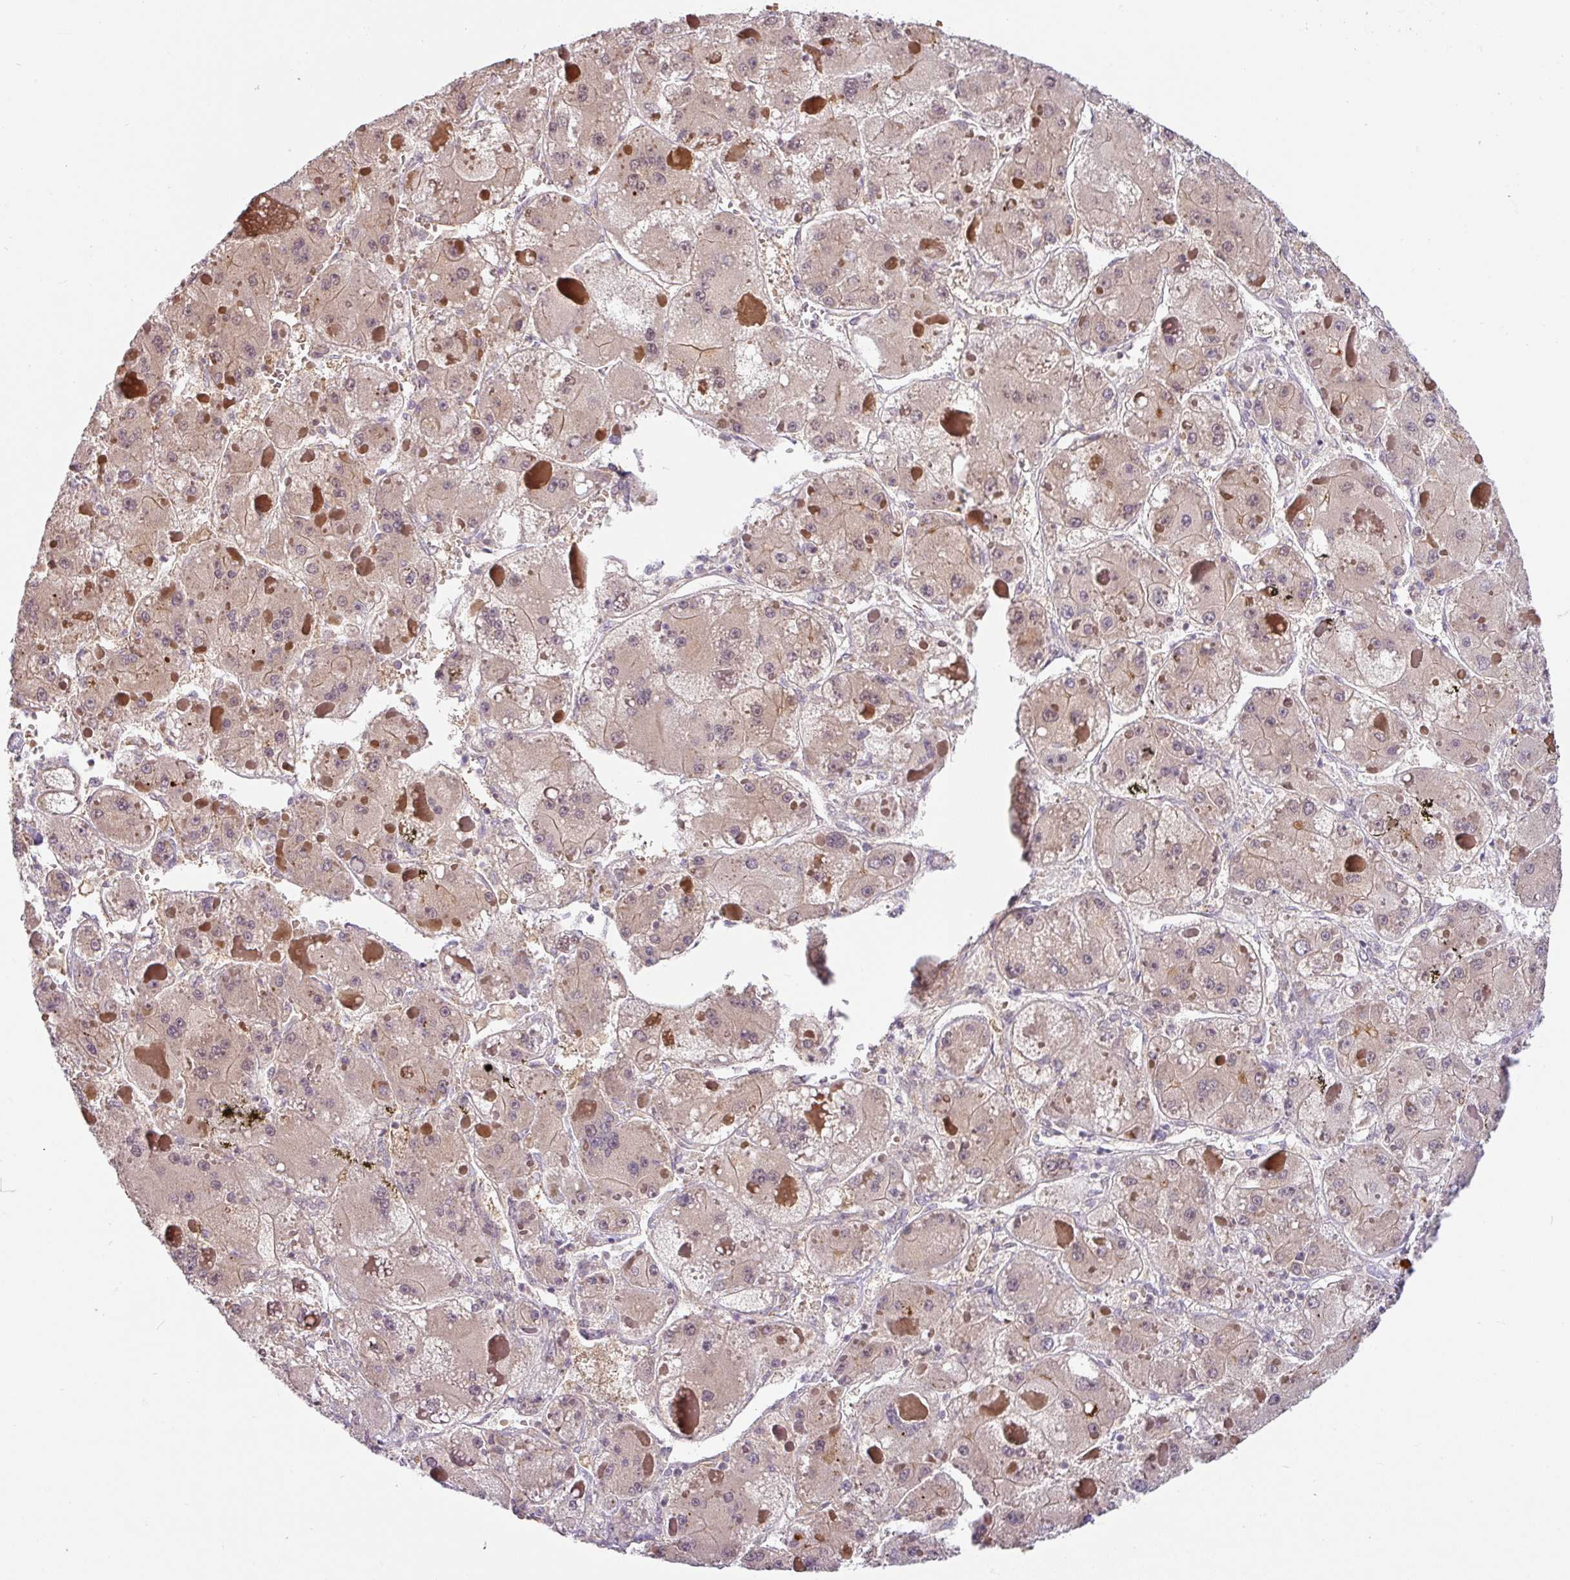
{"staining": {"intensity": "negative", "quantity": "none", "location": "none"}, "tissue": "liver cancer", "cell_type": "Tumor cells", "image_type": "cancer", "snomed": [{"axis": "morphology", "description": "Carcinoma, Hepatocellular, NOS"}, {"axis": "topography", "description": "Liver"}], "caption": "Liver cancer was stained to show a protein in brown. There is no significant staining in tumor cells.", "gene": "SHB", "patient": {"sex": "female", "age": 73}}